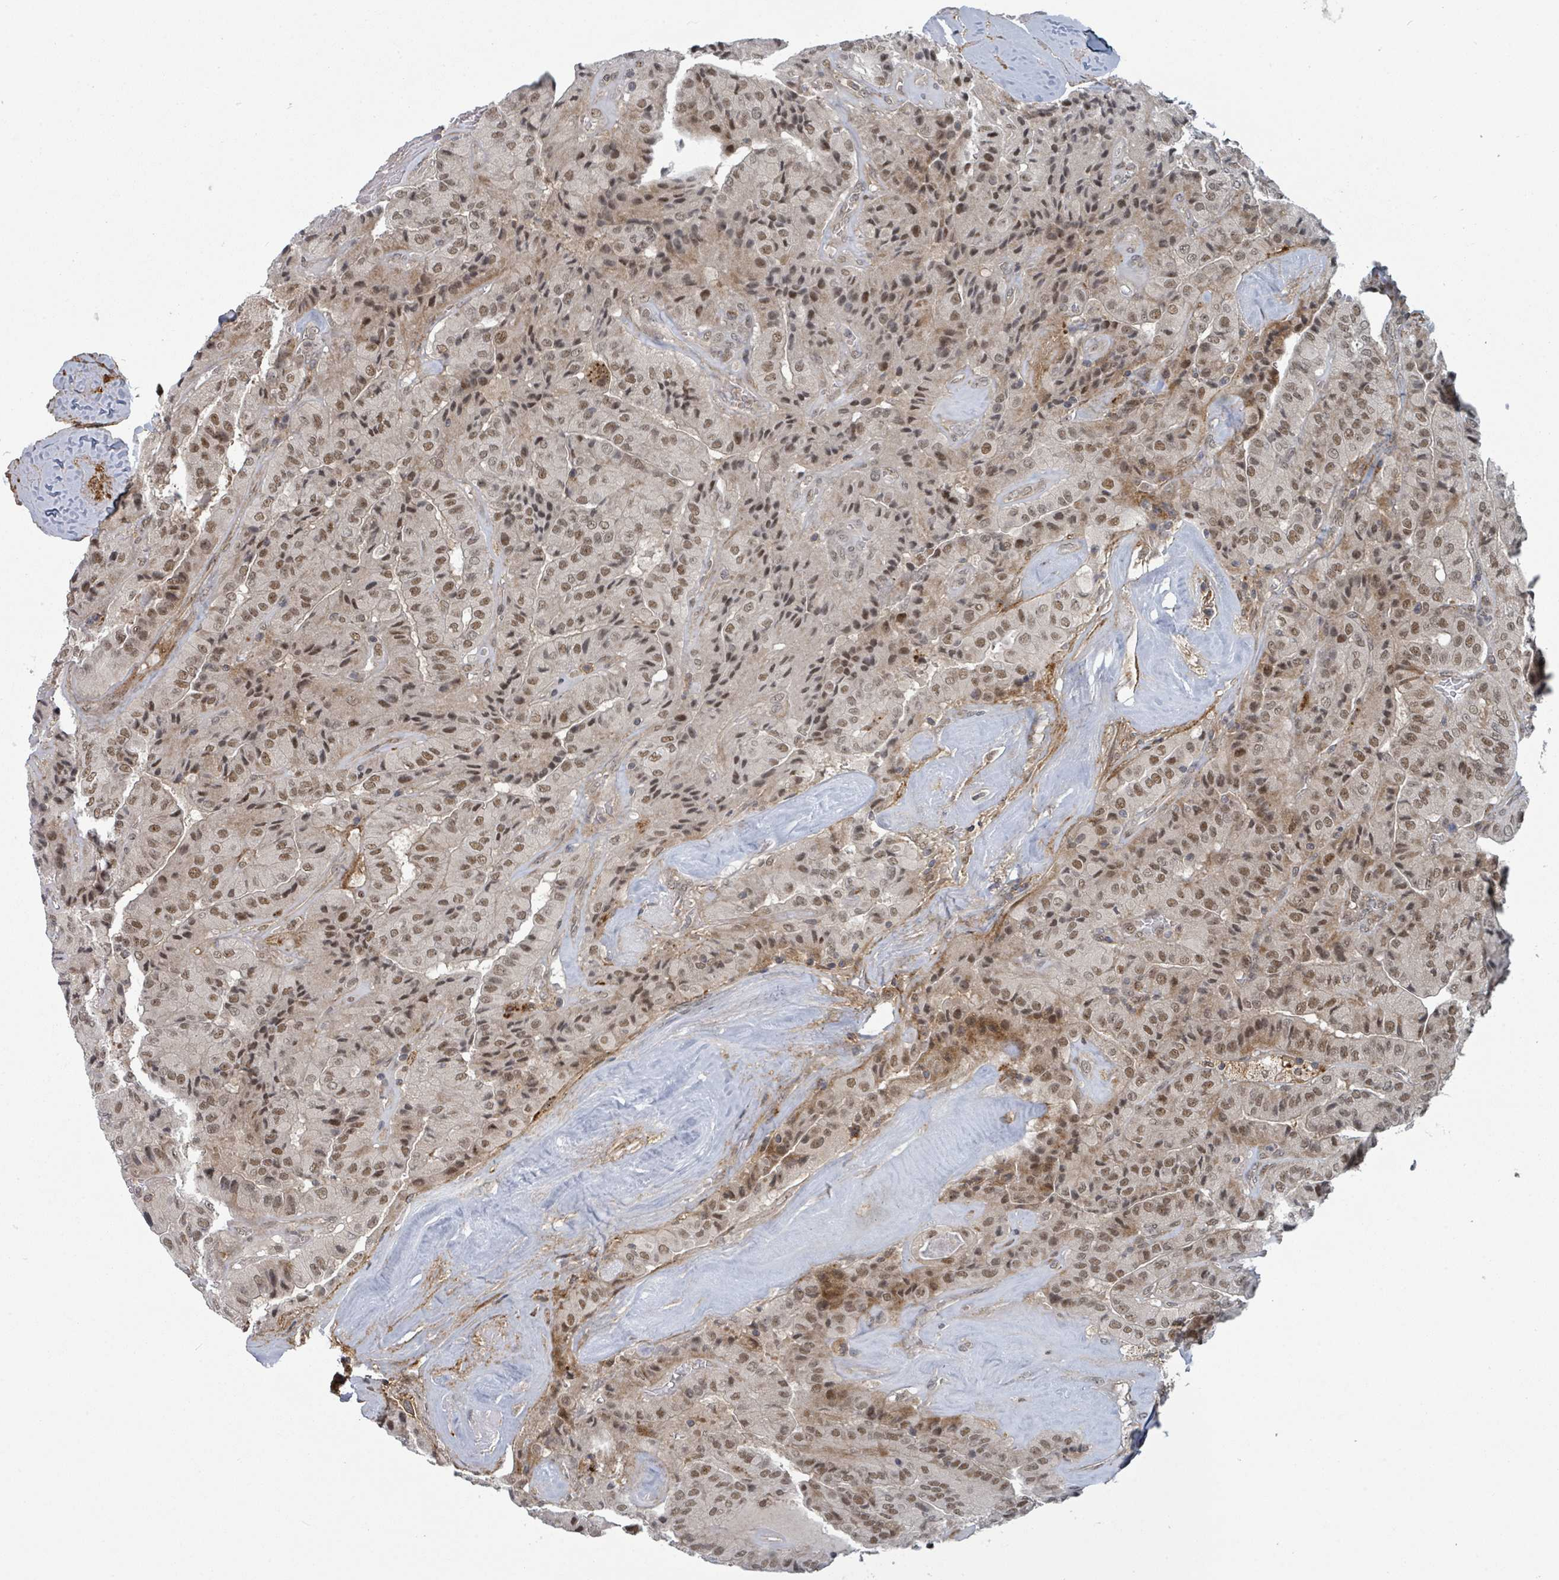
{"staining": {"intensity": "moderate", "quantity": ">75%", "location": "nuclear"}, "tissue": "thyroid cancer", "cell_type": "Tumor cells", "image_type": "cancer", "snomed": [{"axis": "morphology", "description": "Normal tissue, NOS"}, {"axis": "morphology", "description": "Papillary adenocarcinoma, NOS"}, {"axis": "topography", "description": "Thyroid gland"}], "caption": "Immunohistochemical staining of human thyroid papillary adenocarcinoma exhibits moderate nuclear protein staining in approximately >75% of tumor cells.", "gene": "GTF3C1", "patient": {"sex": "female", "age": 59}}